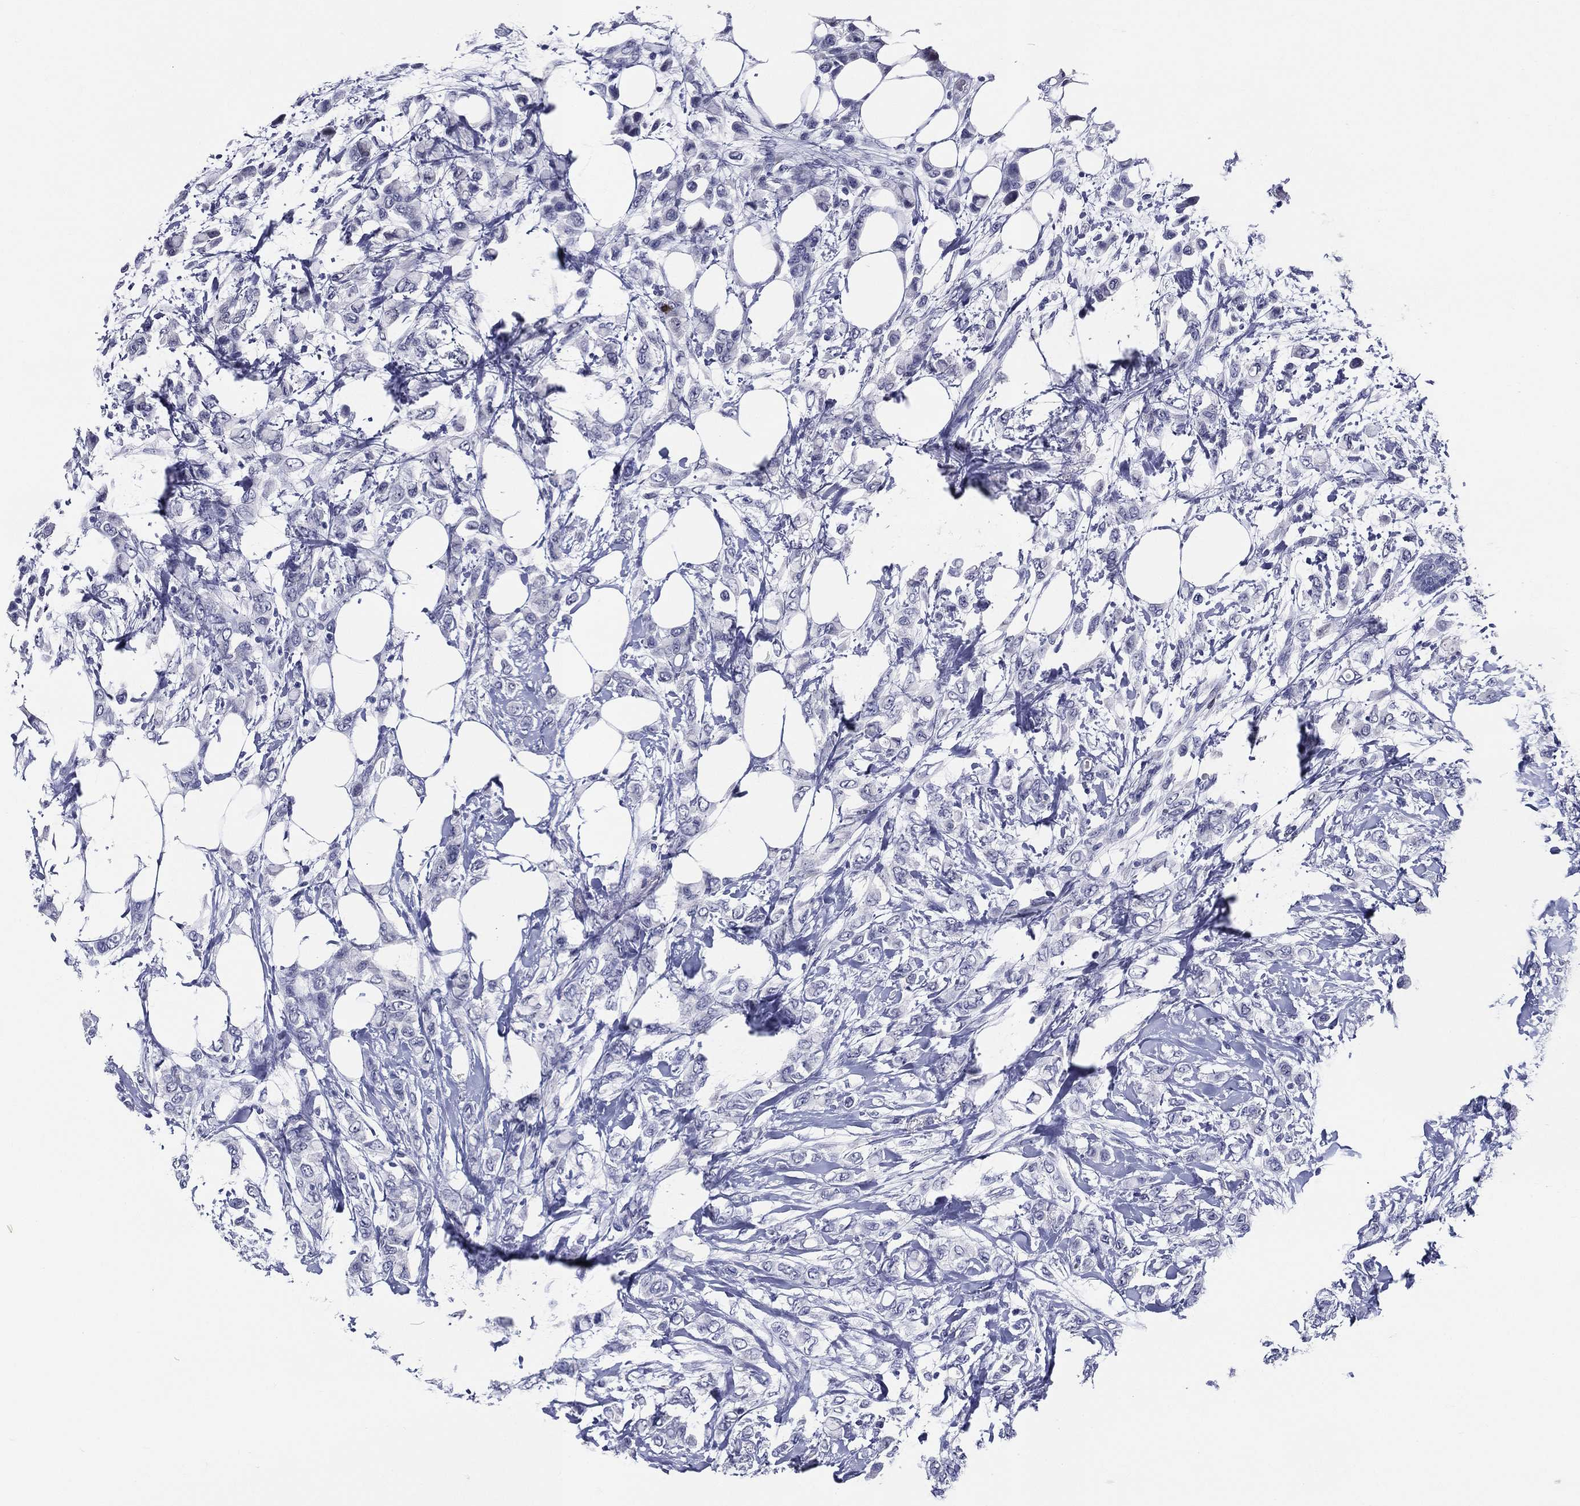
{"staining": {"intensity": "negative", "quantity": "none", "location": "none"}, "tissue": "breast cancer", "cell_type": "Tumor cells", "image_type": "cancer", "snomed": [{"axis": "morphology", "description": "Lobular carcinoma"}, {"axis": "topography", "description": "Breast"}], "caption": "This is a micrograph of immunohistochemistry (IHC) staining of breast lobular carcinoma, which shows no expression in tumor cells. Brightfield microscopy of immunohistochemistry stained with DAB (brown) and hematoxylin (blue), captured at high magnification.", "gene": "ACE2", "patient": {"sex": "female", "age": 66}}